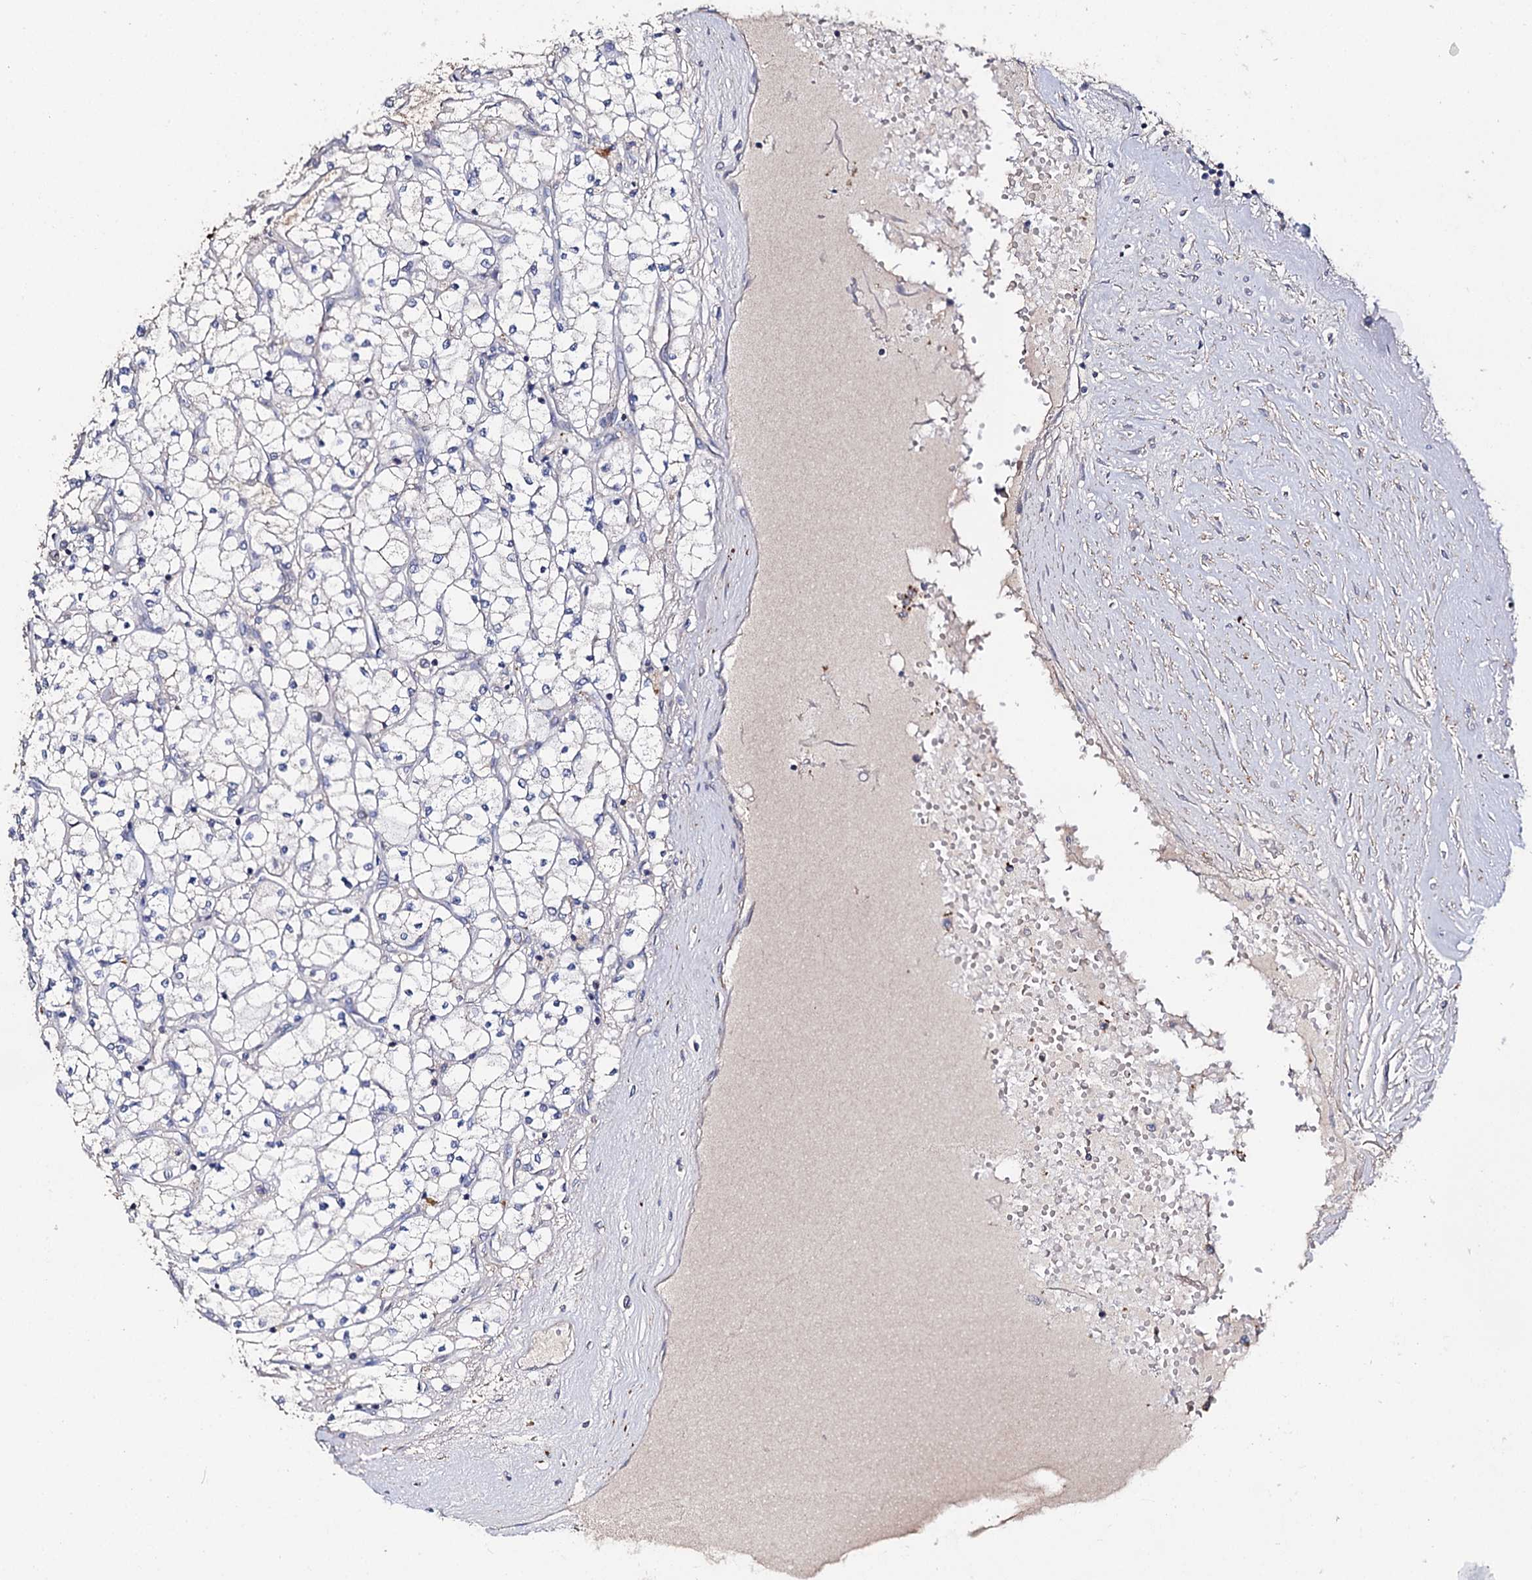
{"staining": {"intensity": "negative", "quantity": "none", "location": "none"}, "tissue": "renal cancer", "cell_type": "Tumor cells", "image_type": "cancer", "snomed": [{"axis": "morphology", "description": "Adenocarcinoma, NOS"}, {"axis": "topography", "description": "Kidney"}], "caption": "Renal adenocarcinoma stained for a protein using IHC displays no expression tumor cells.", "gene": "DNAH6", "patient": {"sex": "male", "age": 80}}